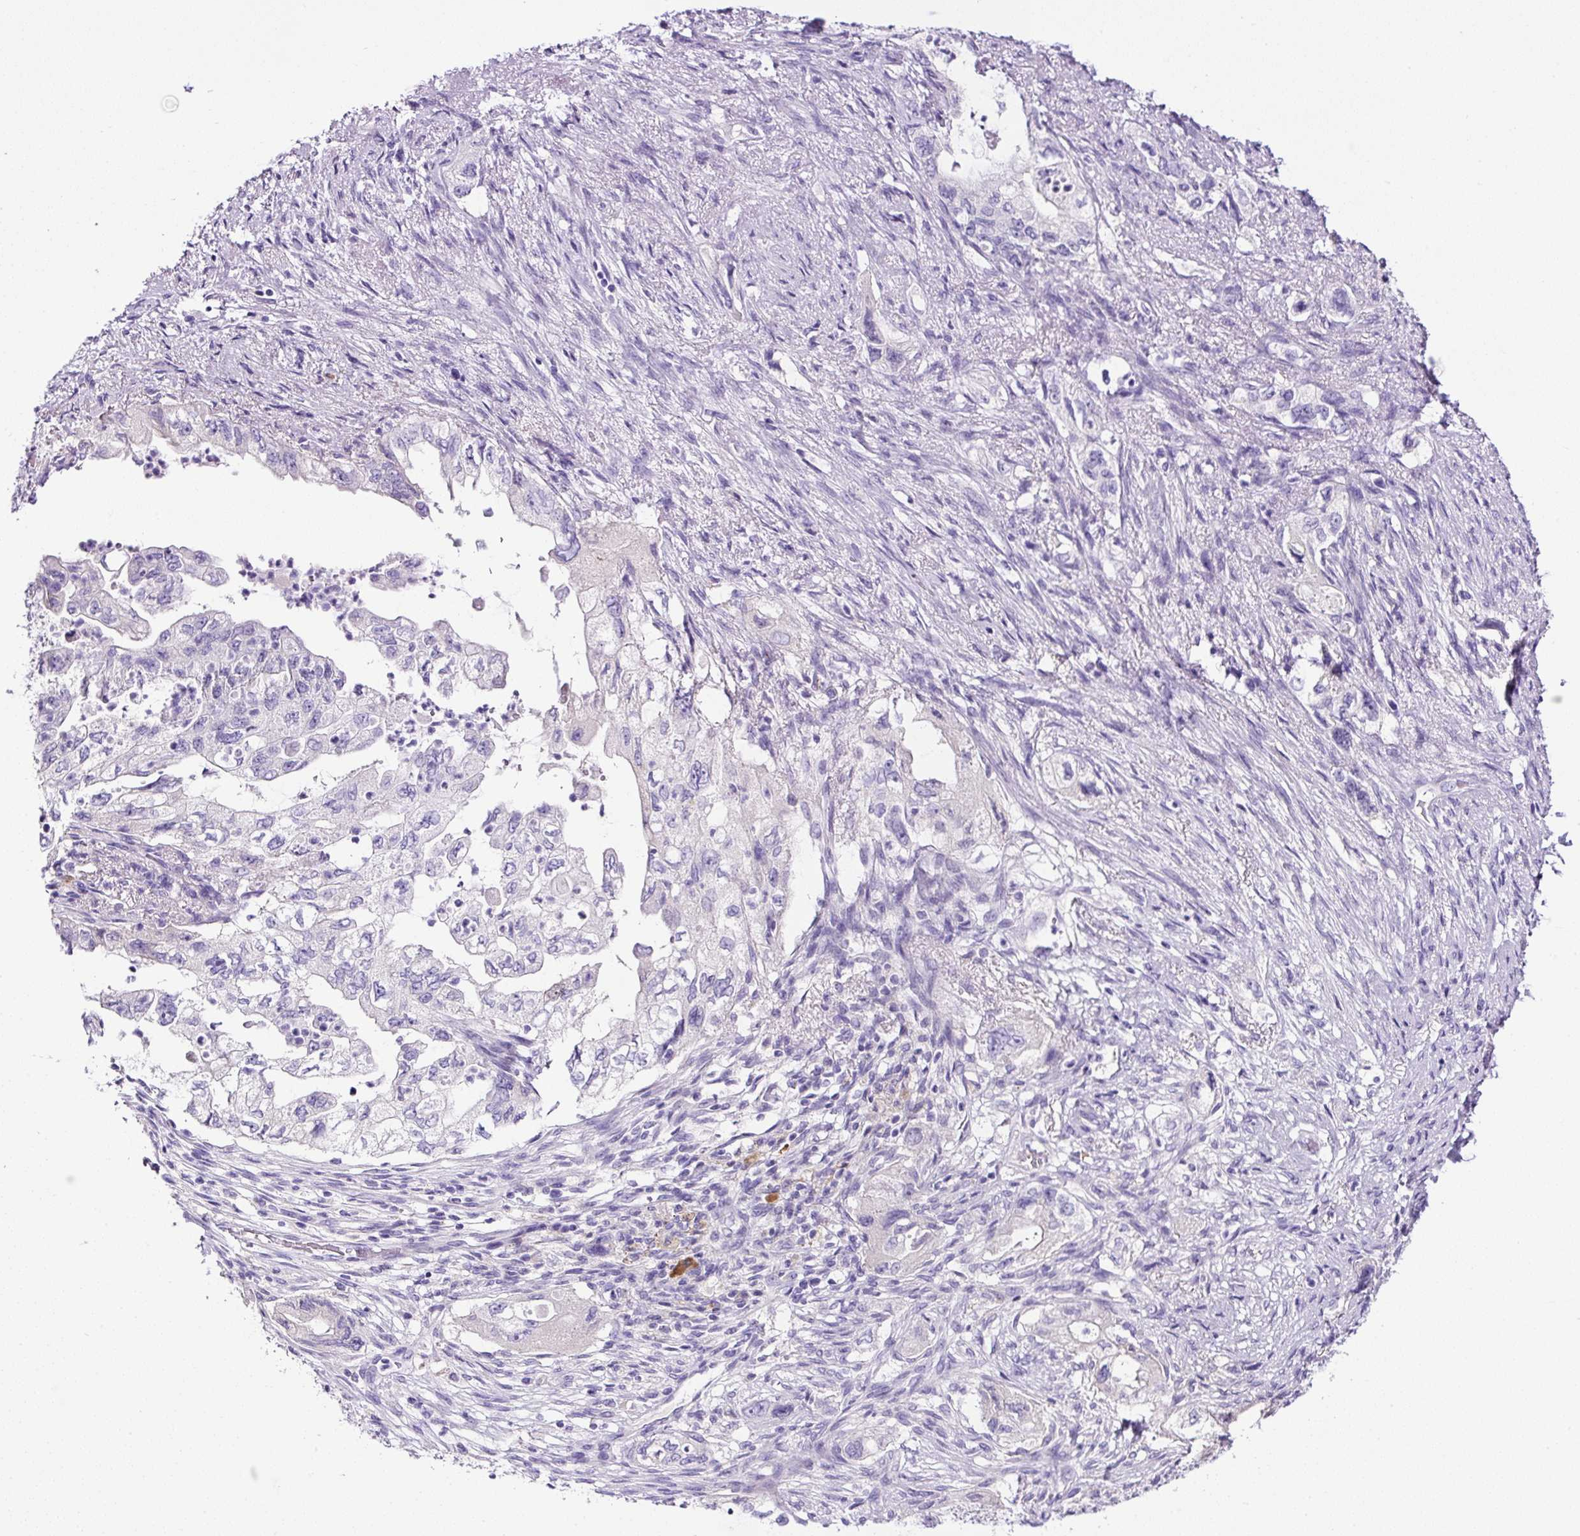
{"staining": {"intensity": "negative", "quantity": "none", "location": "none"}, "tissue": "pancreatic cancer", "cell_type": "Tumor cells", "image_type": "cancer", "snomed": [{"axis": "morphology", "description": "Adenocarcinoma, NOS"}, {"axis": "topography", "description": "Pancreas"}], "caption": "Protein analysis of pancreatic cancer (adenocarcinoma) demonstrates no significant positivity in tumor cells.", "gene": "SP8", "patient": {"sex": "female", "age": 73}}